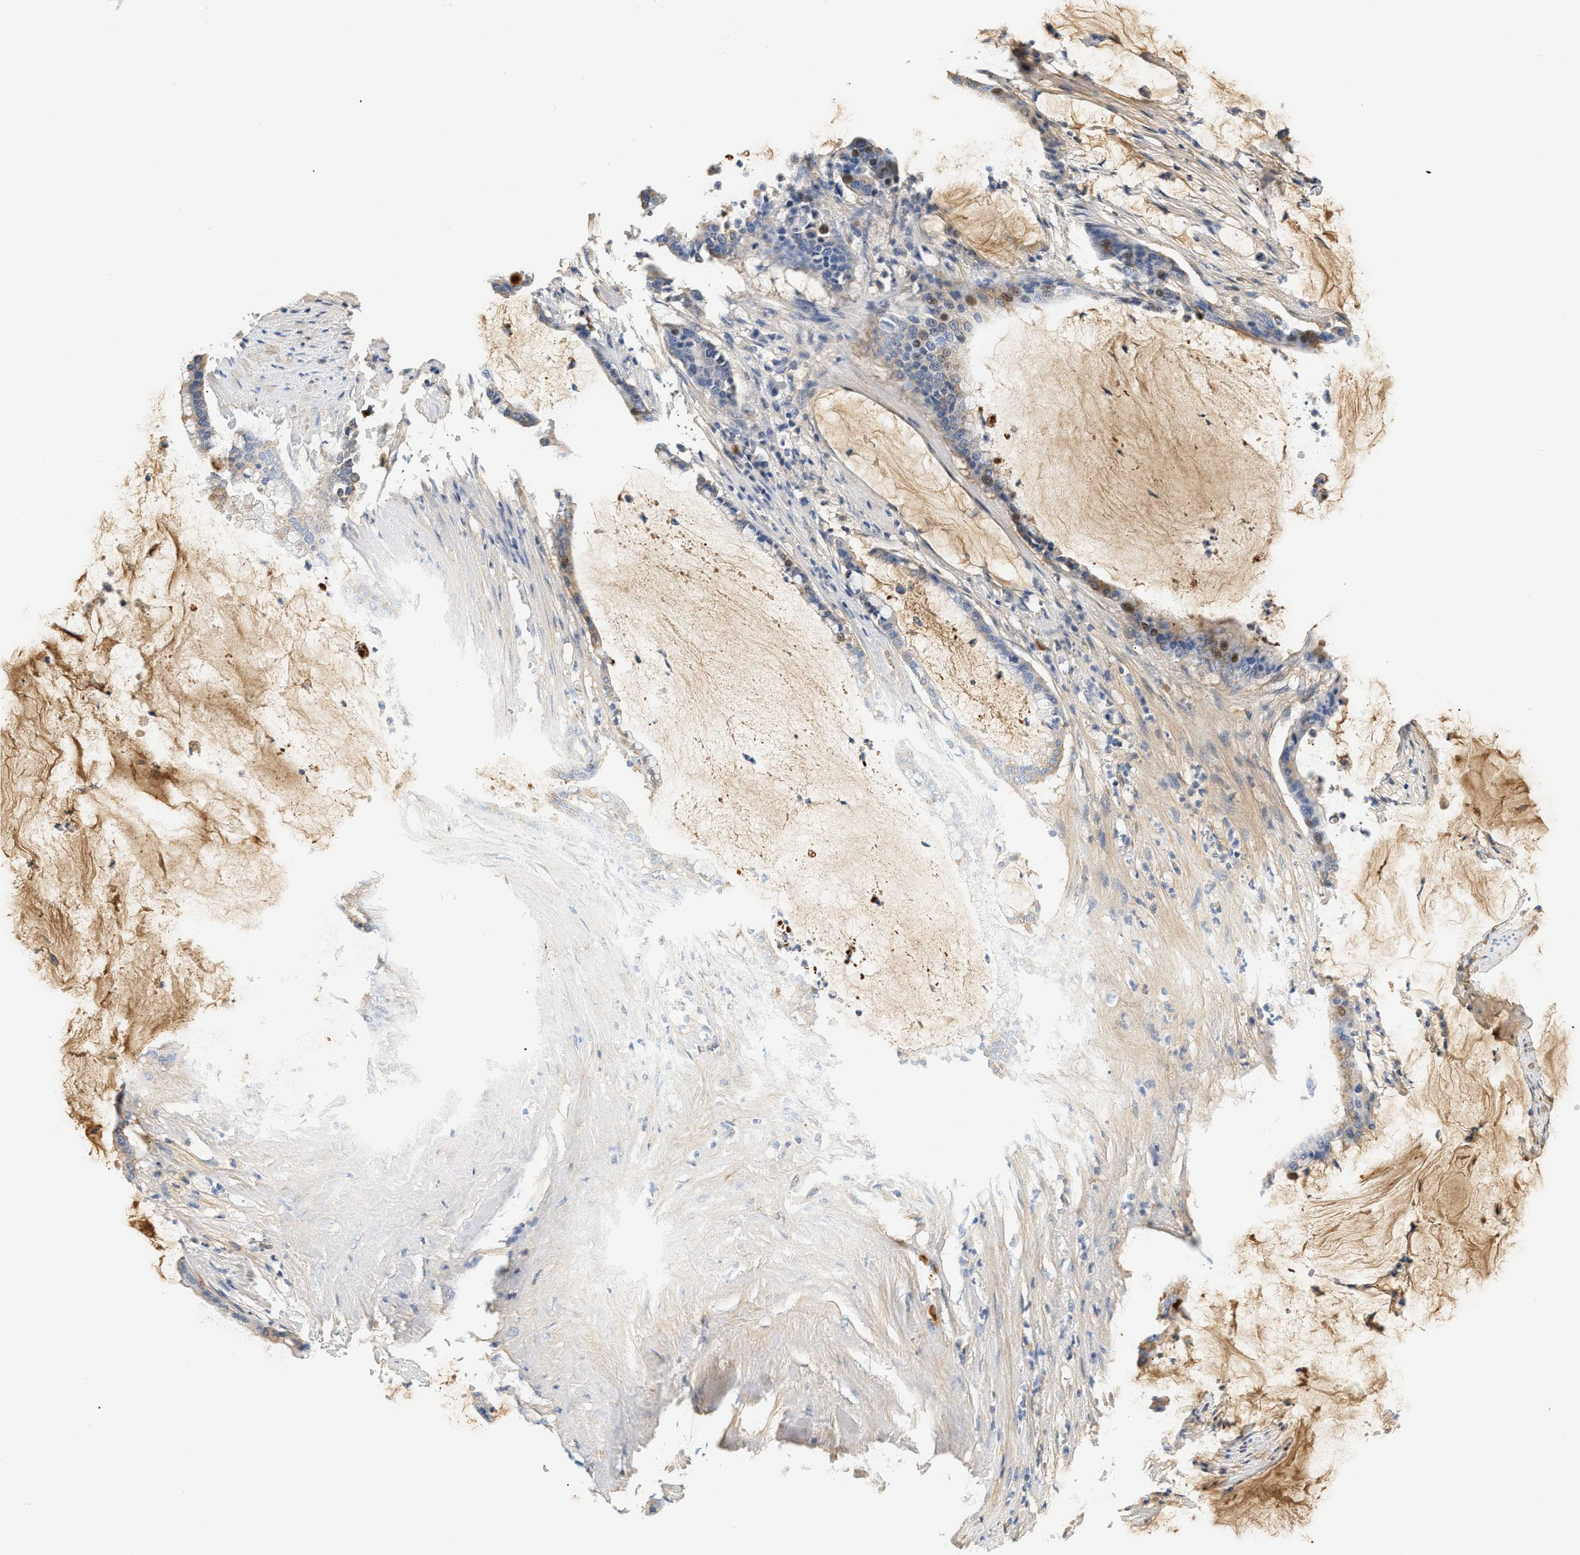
{"staining": {"intensity": "moderate", "quantity": "<25%", "location": "nuclear"}, "tissue": "pancreatic cancer", "cell_type": "Tumor cells", "image_type": "cancer", "snomed": [{"axis": "morphology", "description": "Adenocarcinoma, NOS"}, {"axis": "topography", "description": "Pancreas"}], "caption": "IHC of human pancreatic cancer reveals low levels of moderate nuclear positivity in about <25% of tumor cells. IHC stains the protein in brown and the nuclei are stained blue.", "gene": "CFH", "patient": {"sex": "male", "age": 41}}